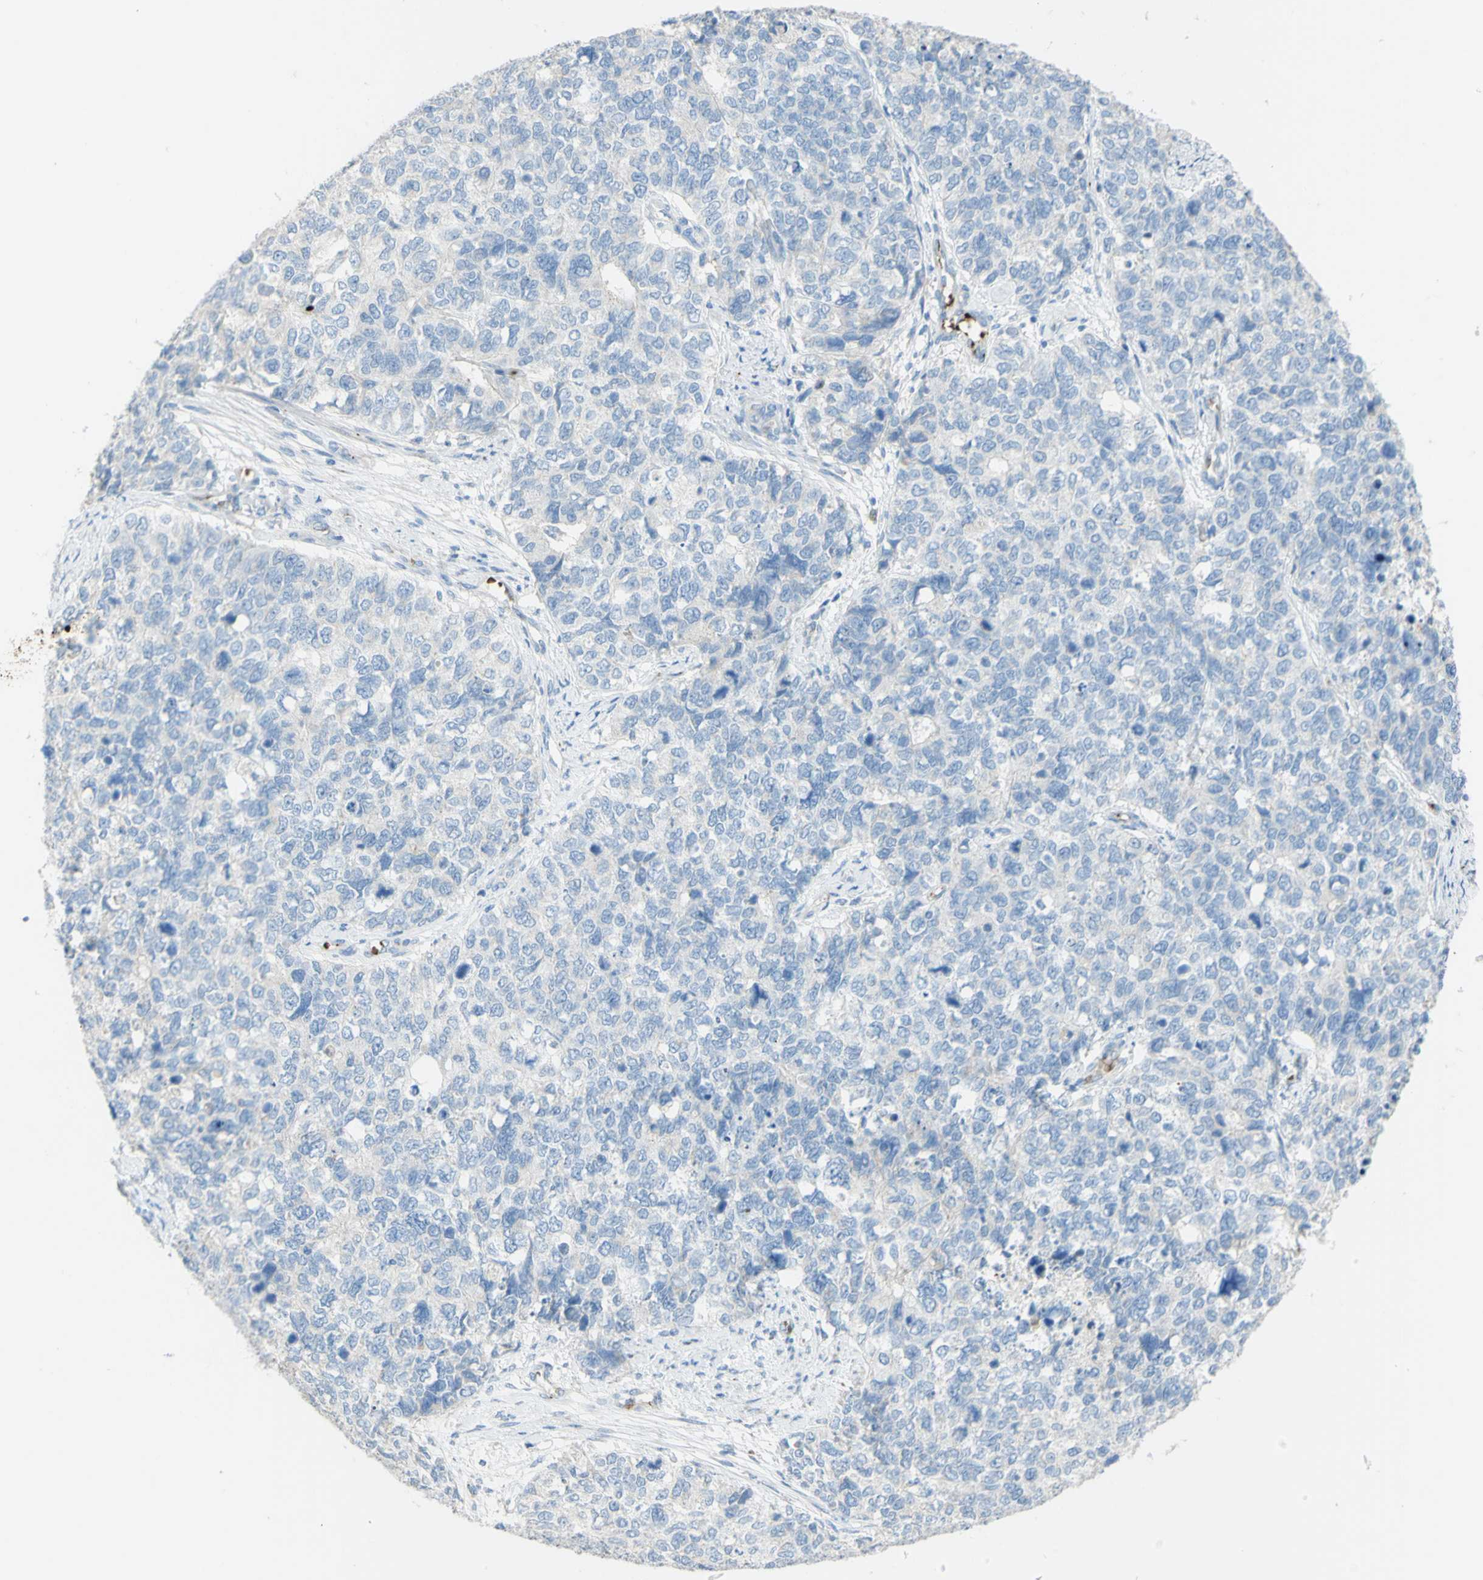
{"staining": {"intensity": "negative", "quantity": "none", "location": "none"}, "tissue": "cervical cancer", "cell_type": "Tumor cells", "image_type": "cancer", "snomed": [{"axis": "morphology", "description": "Squamous cell carcinoma, NOS"}, {"axis": "topography", "description": "Cervix"}], "caption": "This histopathology image is of cervical squamous cell carcinoma stained with immunohistochemistry (IHC) to label a protein in brown with the nuclei are counter-stained blue. There is no positivity in tumor cells. (DAB immunohistochemistry (IHC), high magnification).", "gene": "GAN", "patient": {"sex": "female", "age": 63}}